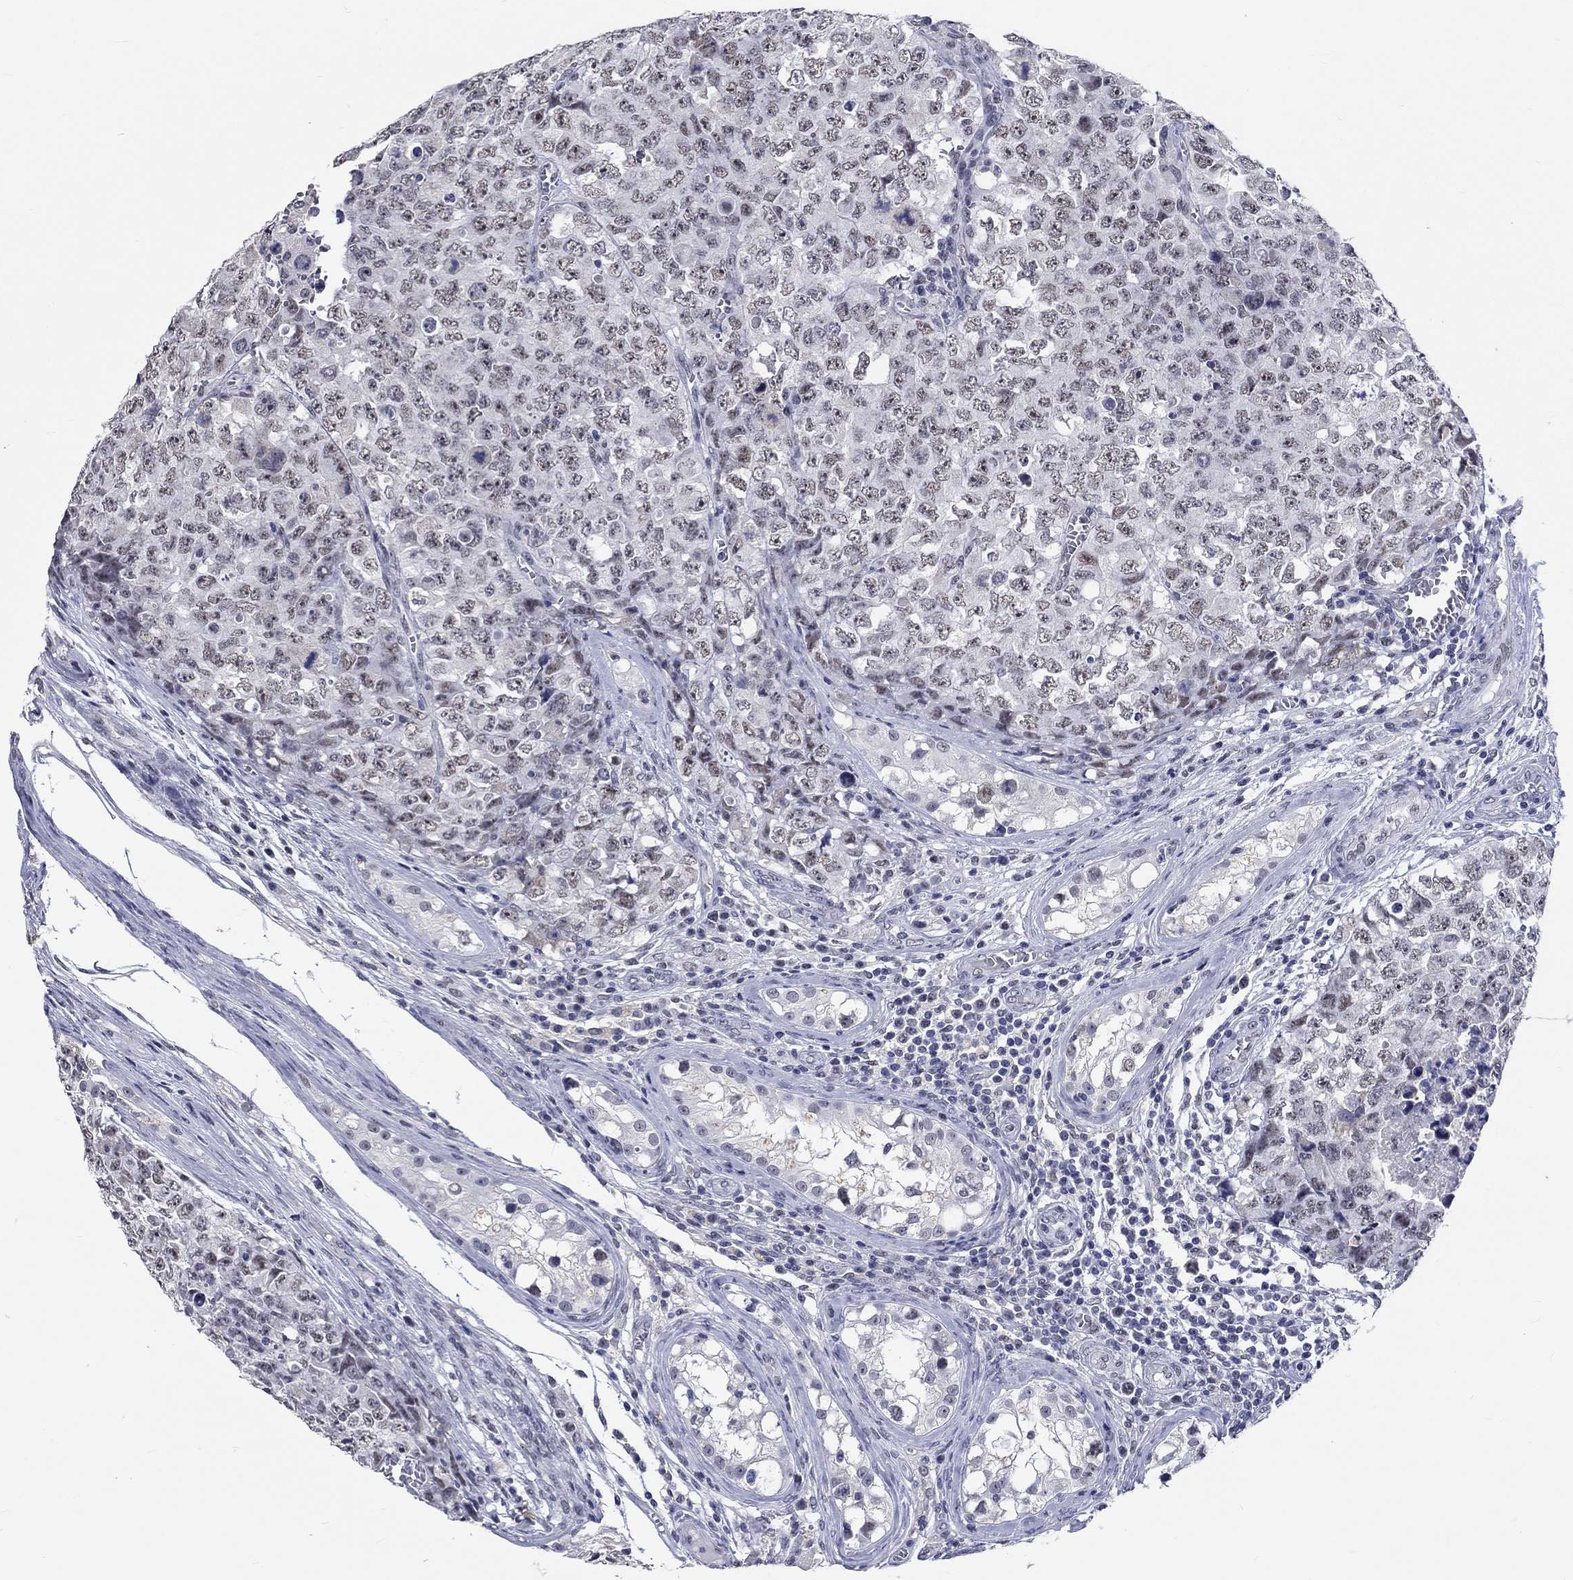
{"staining": {"intensity": "negative", "quantity": "none", "location": "none"}, "tissue": "testis cancer", "cell_type": "Tumor cells", "image_type": "cancer", "snomed": [{"axis": "morphology", "description": "Carcinoma, Embryonal, NOS"}, {"axis": "topography", "description": "Testis"}], "caption": "A histopathology image of human testis embryonal carcinoma is negative for staining in tumor cells.", "gene": "GRIN1", "patient": {"sex": "male", "age": 23}}